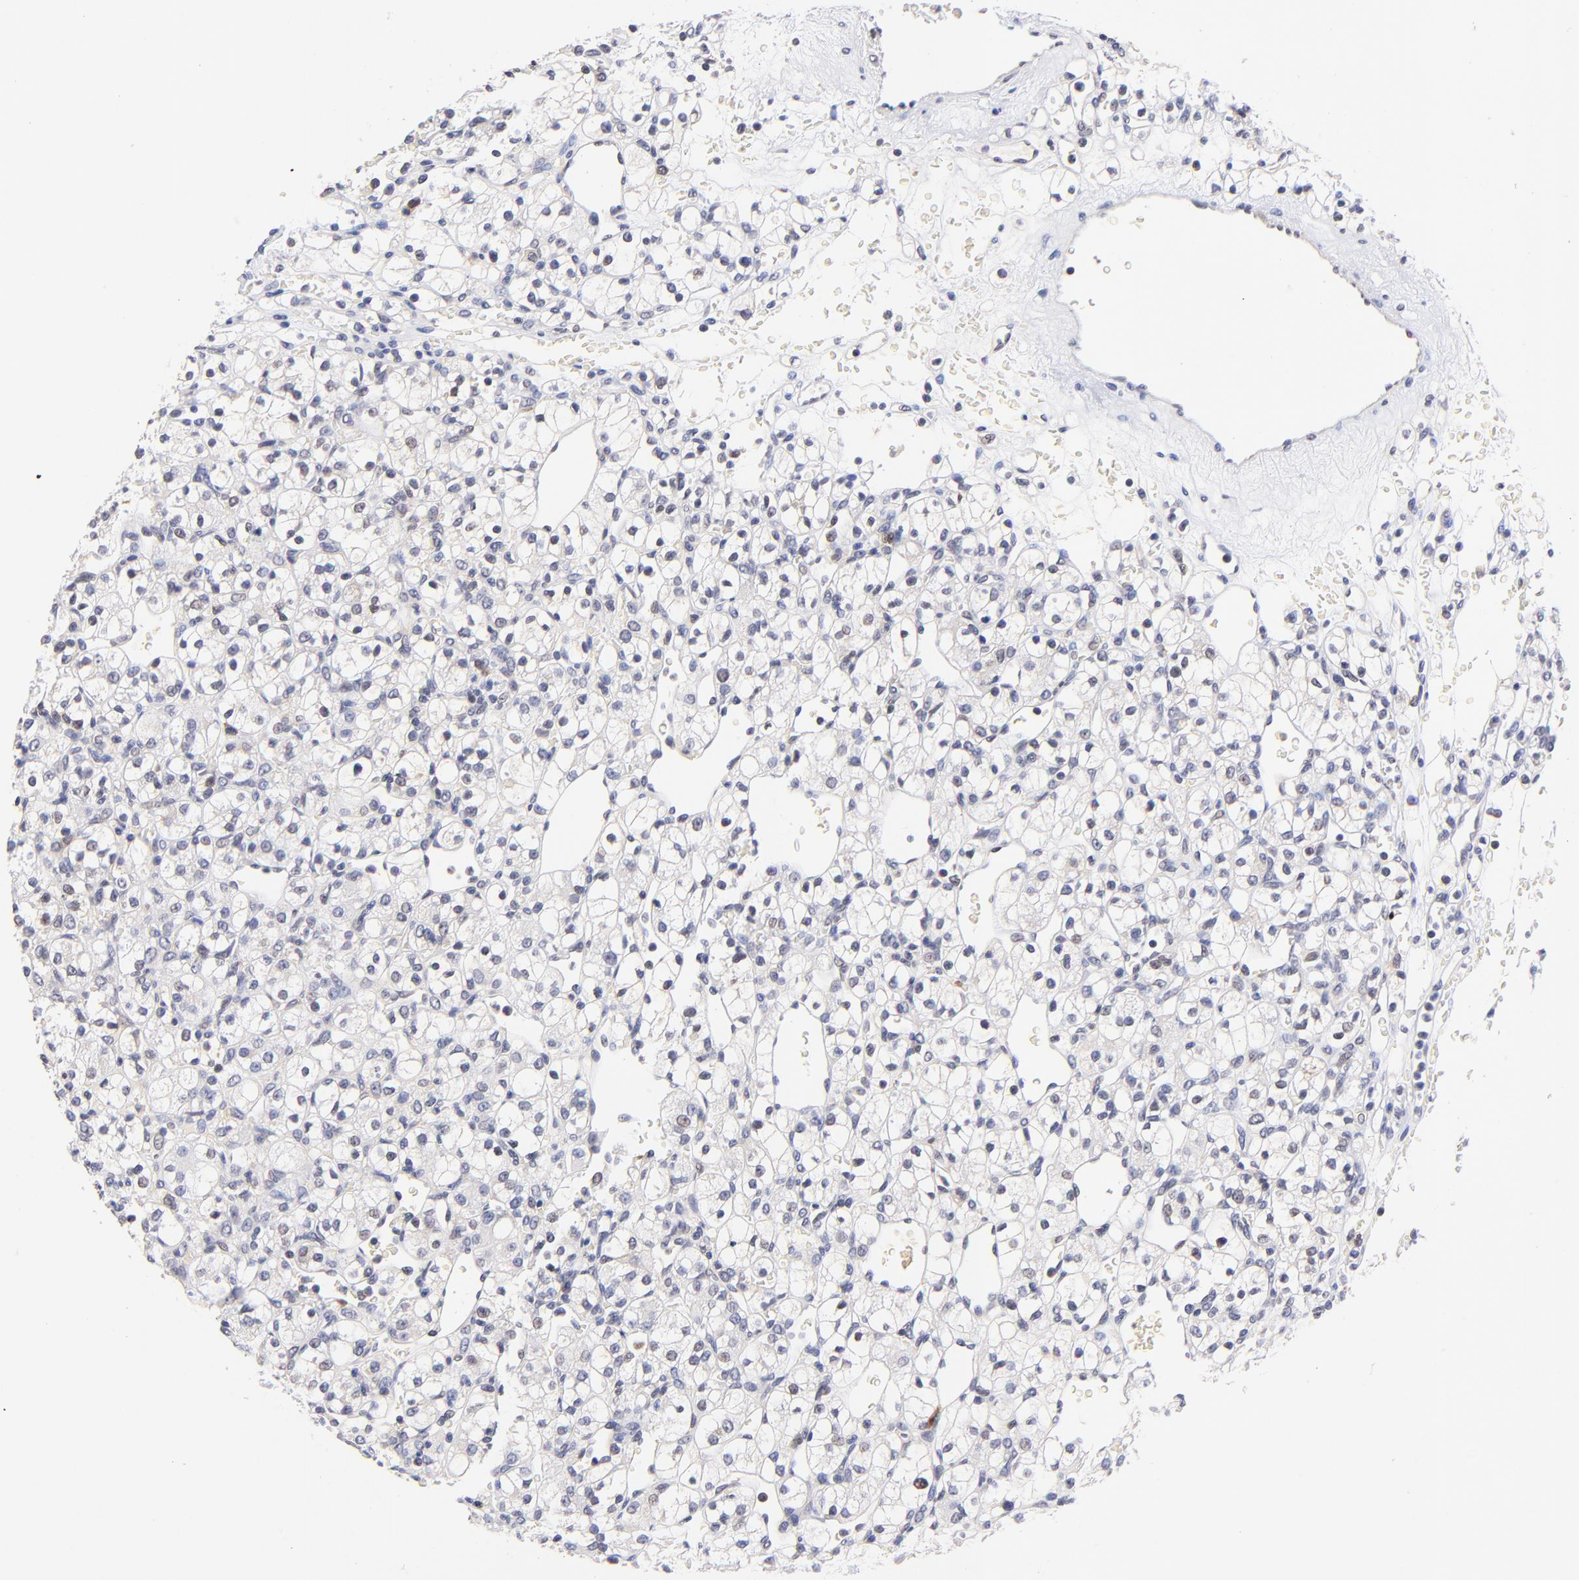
{"staining": {"intensity": "negative", "quantity": "none", "location": "none"}, "tissue": "renal cancer", "cell_type": "Tumor cells", "image_type": "cancer", "snomed": [{"axis": "morphology", "description": "Adenocarcinoma, NOS"}, {"axis": "topography", "description": "Kidney"}], "caption": "Protein analysis of renal cancer demonstrates no significant staining in tumor cells.", "gene": "ZNF155", "patient": {"sex": "female", "age": 62}}